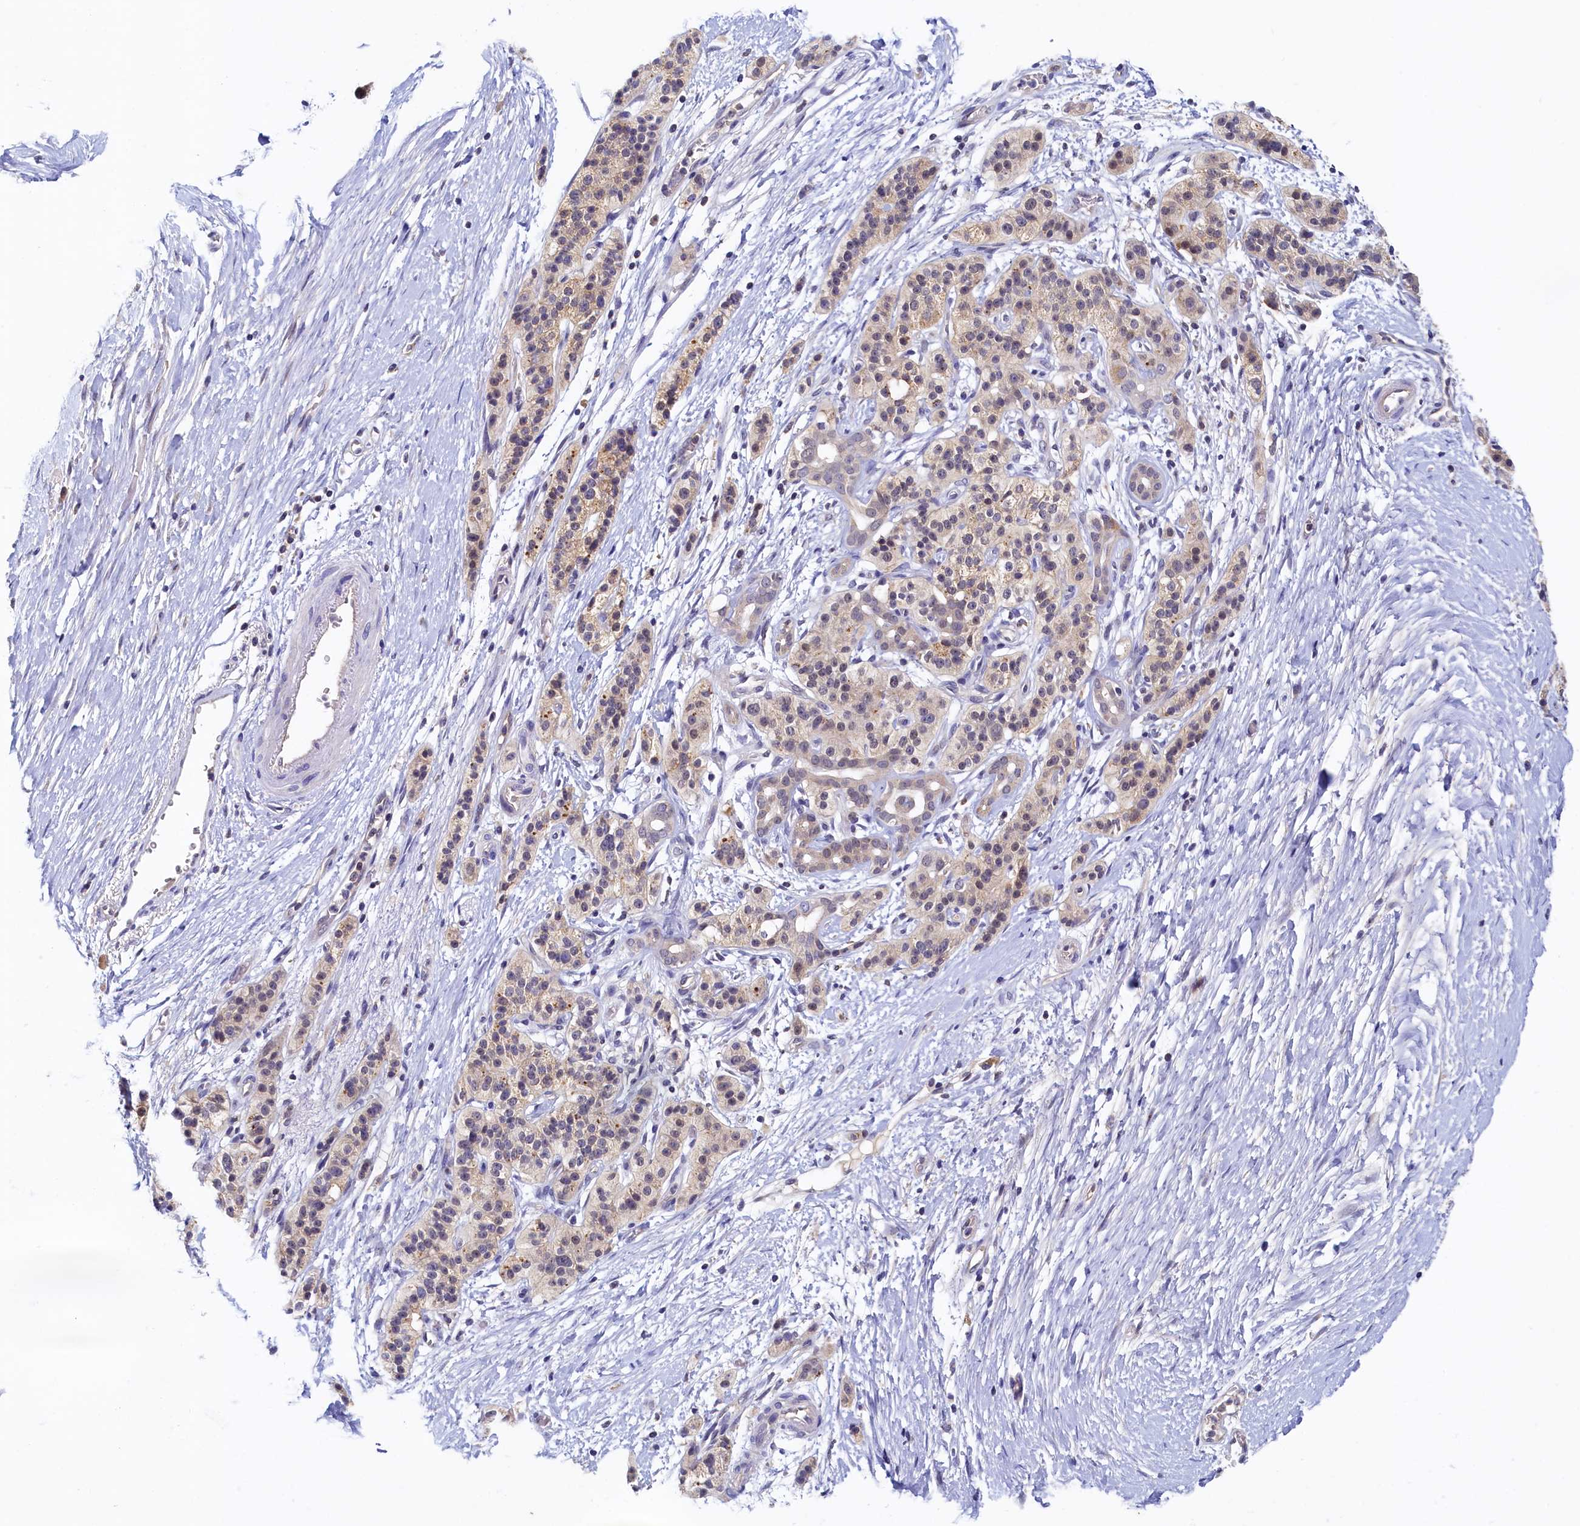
{"staining": {"intensity": "weak", "quantity": "<25%", "location": "cytoplasmic/membranous"}, "tissue": "pancreatic cancer", "cell_type": "Tumor cells", "image_type": "cancer", "snomed": [{"axis": "morphology", "description": "Adenocarcinoma, NOS"}, {"axis": "topography", "description": "Pancreas"}], "caption": "The photomicrograph displays no staining of tumor cells in pancreatic cancer (adenocarcinoma). (Brightfield microscopy of DAB immunohistochemistry (IHC) at high magnification).", "gene": "PAAF1", "patient": {"sex": "male", "age": 50}}